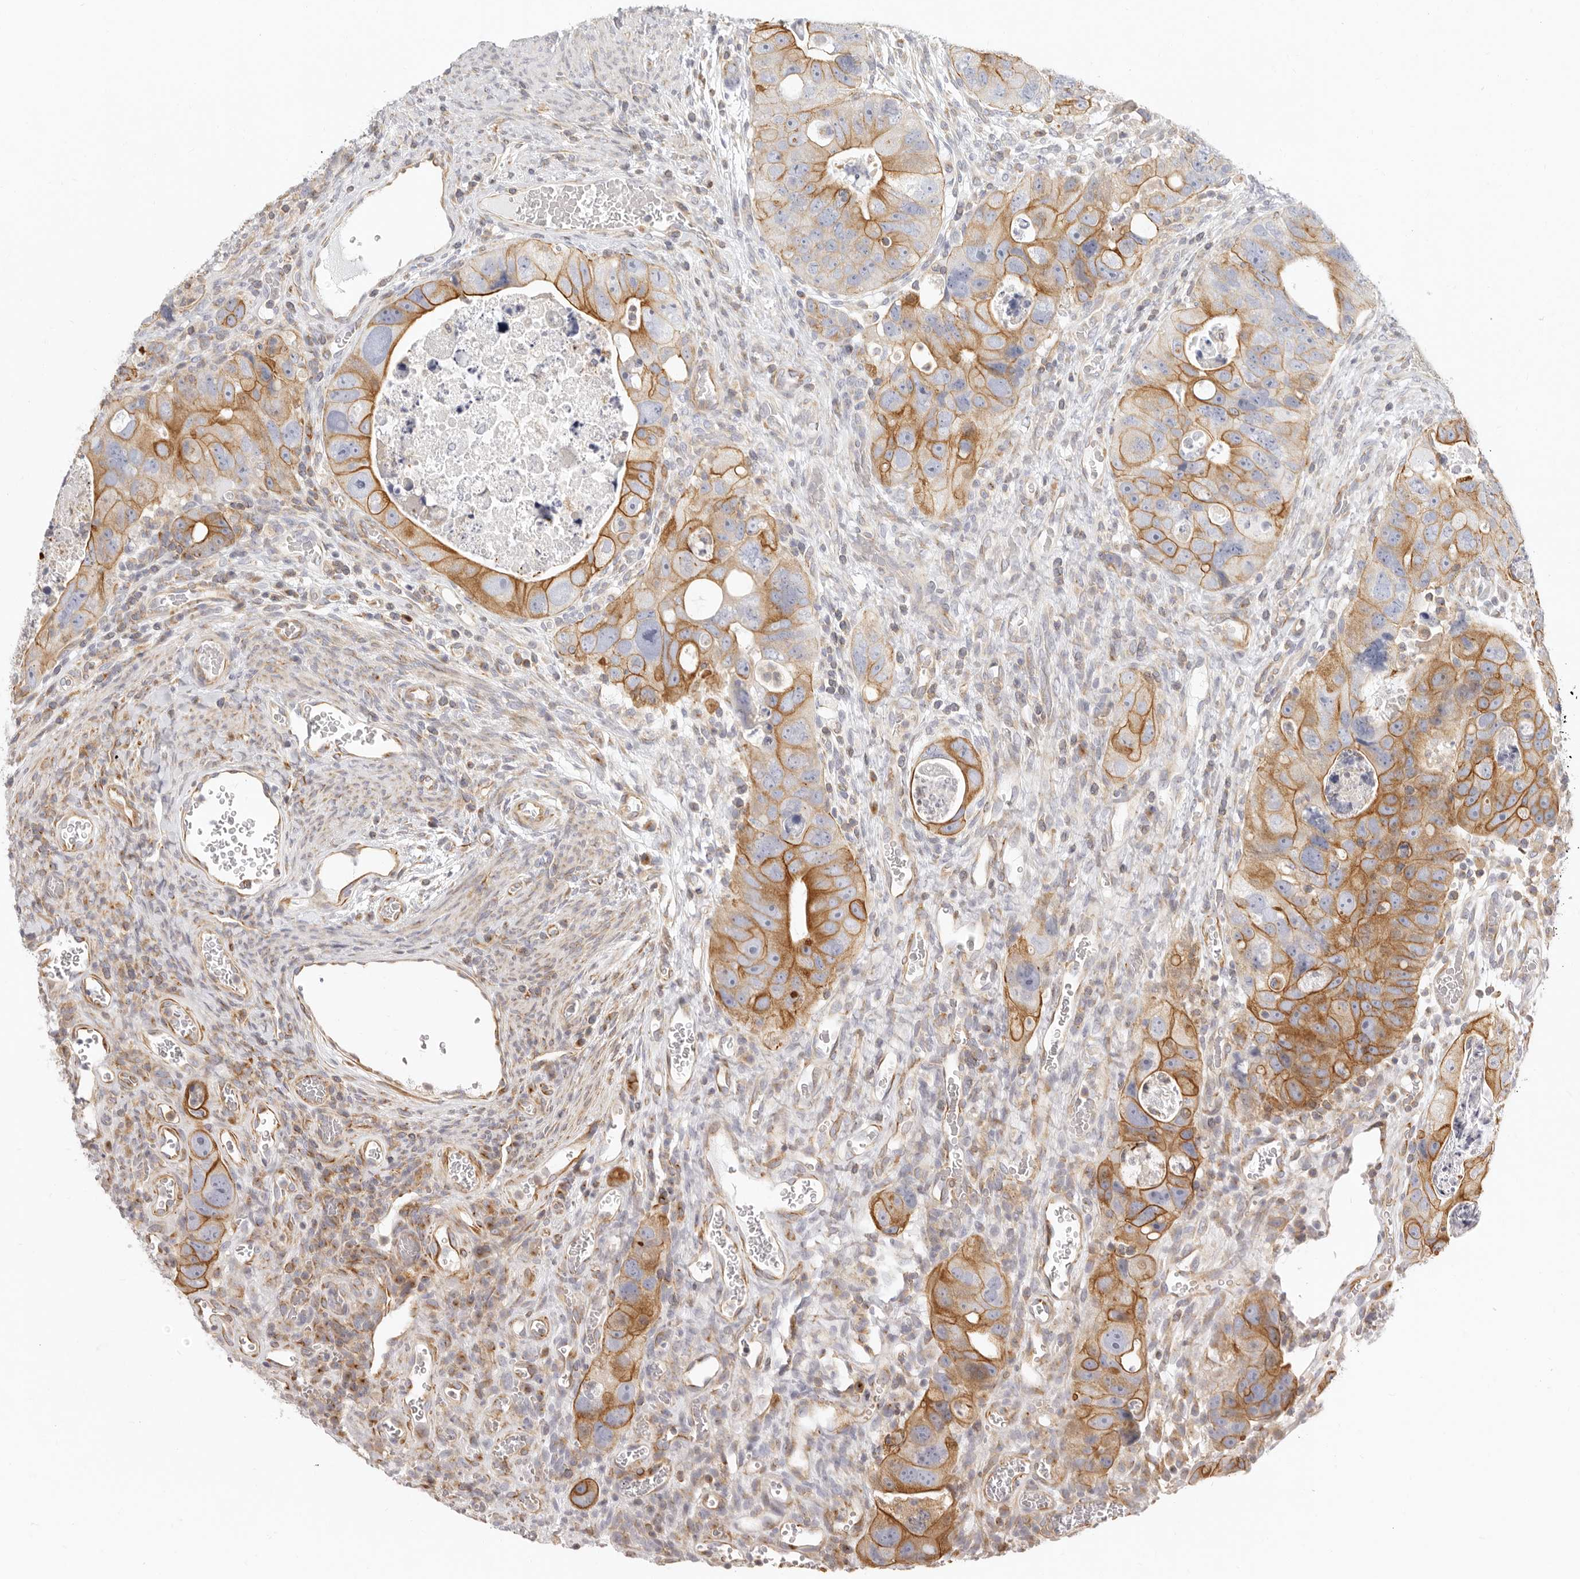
{"staining": {"intensity": "moderate", "quantity": ">75%", "location": "cytoplasmic/membranous"}, "tissue": "colorectal cancer", "cell_type": "Tumor cells", "image_type": "cancer", "snomed": [{"axis": "morphology", "description": "Adenocarcinoma, NOS"}, {"axis": "topography", "description": "Rectum"}], "caption": "Brown immunohistochemical staining in human colorectal adenocarcinoma reveals moderate cytoplasmic/membranous expression in approximately >75% of tumor cells. The staining is performed using DAB (3,3'-diaminobenzidine) brown chromogen to label protein expression. The nuclei are counter-stained blue using hematoxylin.", "gene": "NIBAN1", "patient": {"sex": "male", "age": 59}}